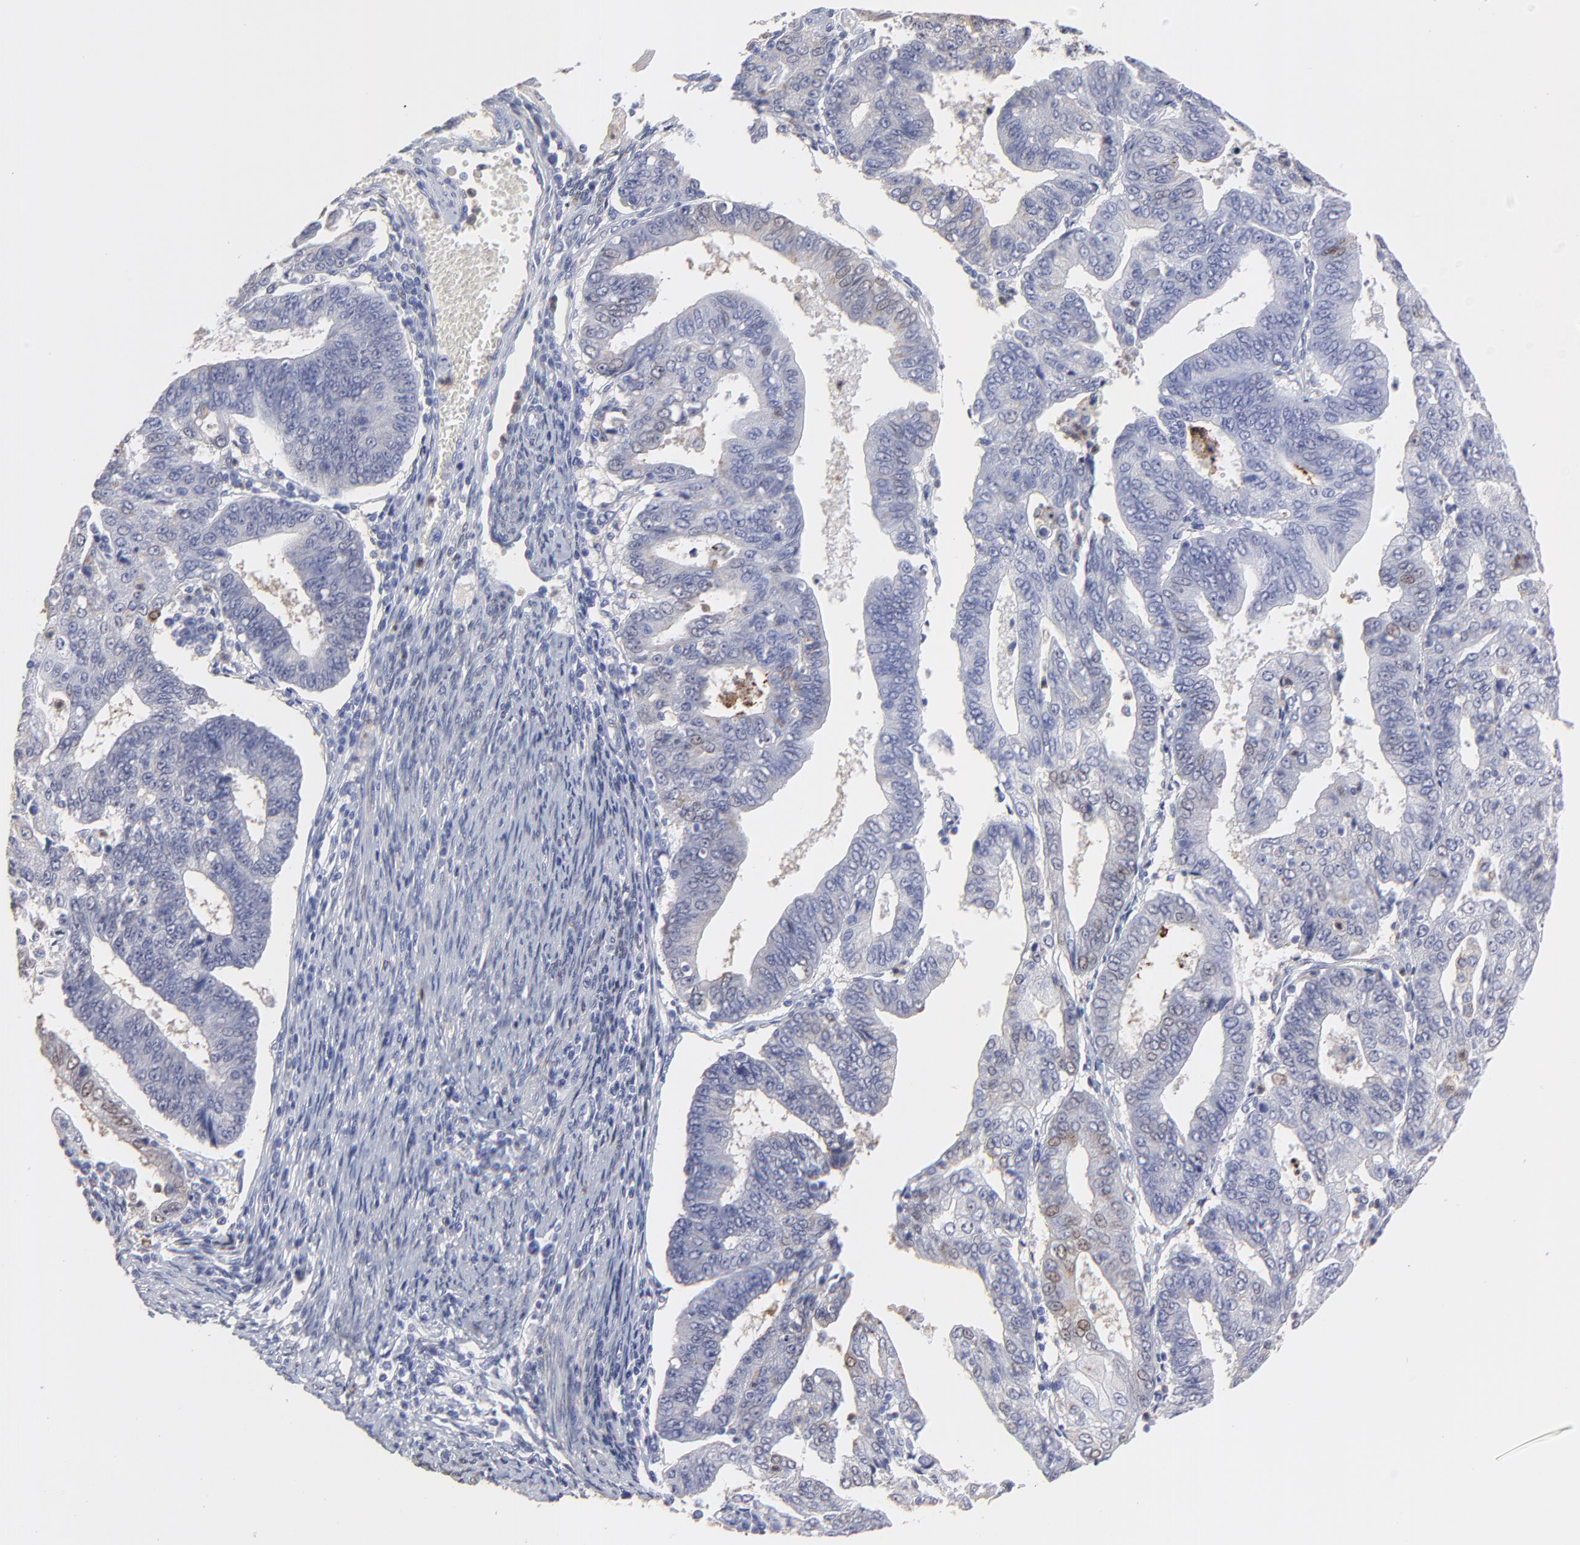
{"staining": {"intensity": "moderate", "quantity": "<25%", "location": "nuclear"}, "tissue": "endometrial cancer", "cell_type": "Tumor cells", "image_type": "cancer", "snomed": [{"axis": "morphology", "description": "Adenocarcinoma, NOS"}, {"axis": "topography", "description": "Endometrium"}], "caption": "Human endometrial adenocarcinoma stained with a brown dye displays moderate nuclear positive positivity in approximately <25% of tumor cells.", "gene": "SMARCA1", "patient": {"sex": "female", "age": 56}}